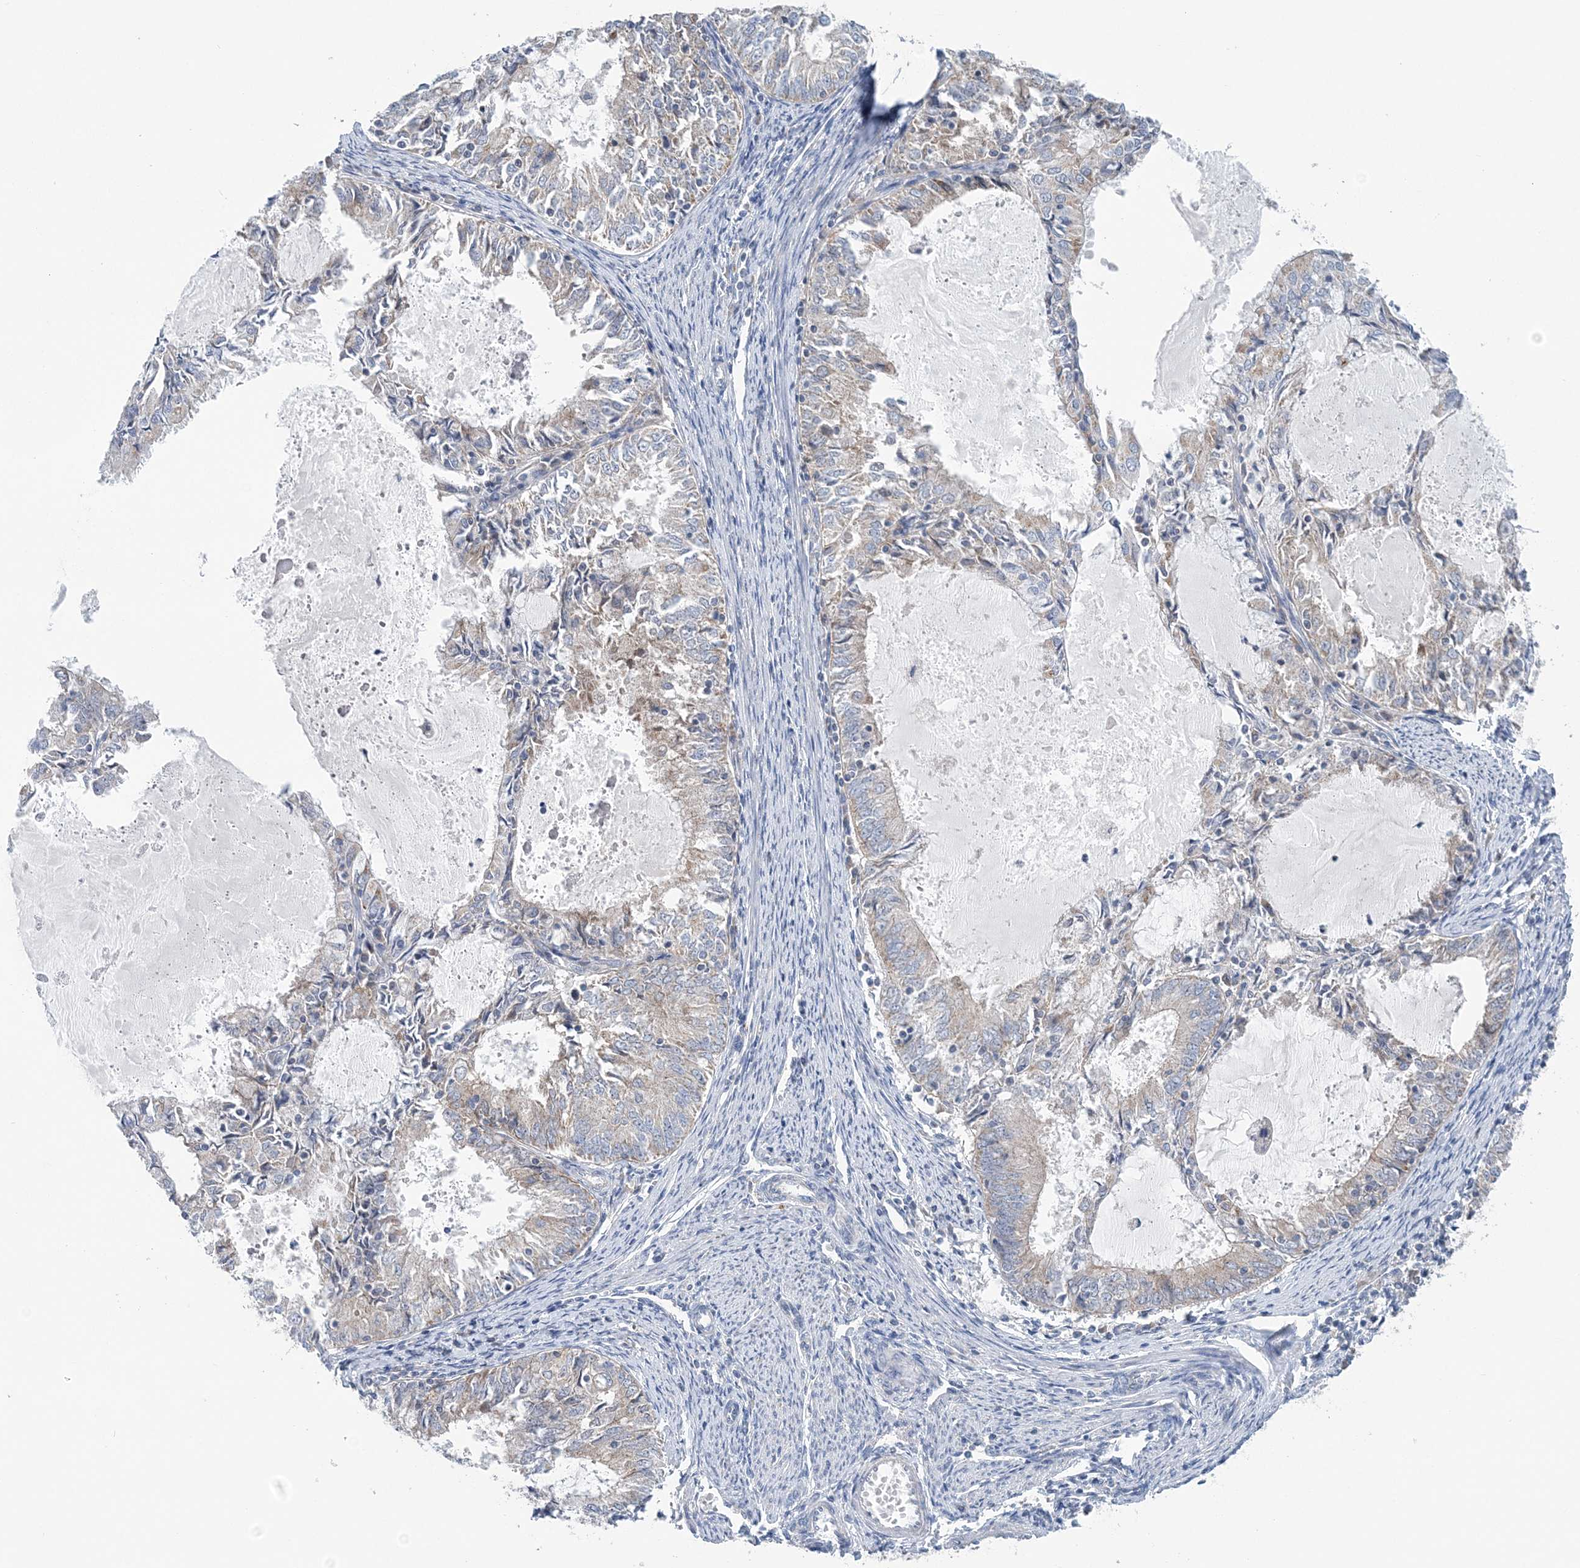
{"staining": {"intensity": "weak", "quantity": "<25%", "location": "cytoplasmic/membranous"}, "tissue": "endometrial cancer", "cell_type": "Tumor cells", "image_type": "cancer", "snomed": [{"axis": "morphology", "description": "Adenocarcinoma, NOS"}, {"axis": "topography", "description": "Endometrium"}], "caption": "IHC photomicrograph of human adenocarcinoma (endometrial) stained for a protein (brown), which shows no expression in tumor cells.", "gene": "COPE", "patient": {"sex": "female", "age": 57}}